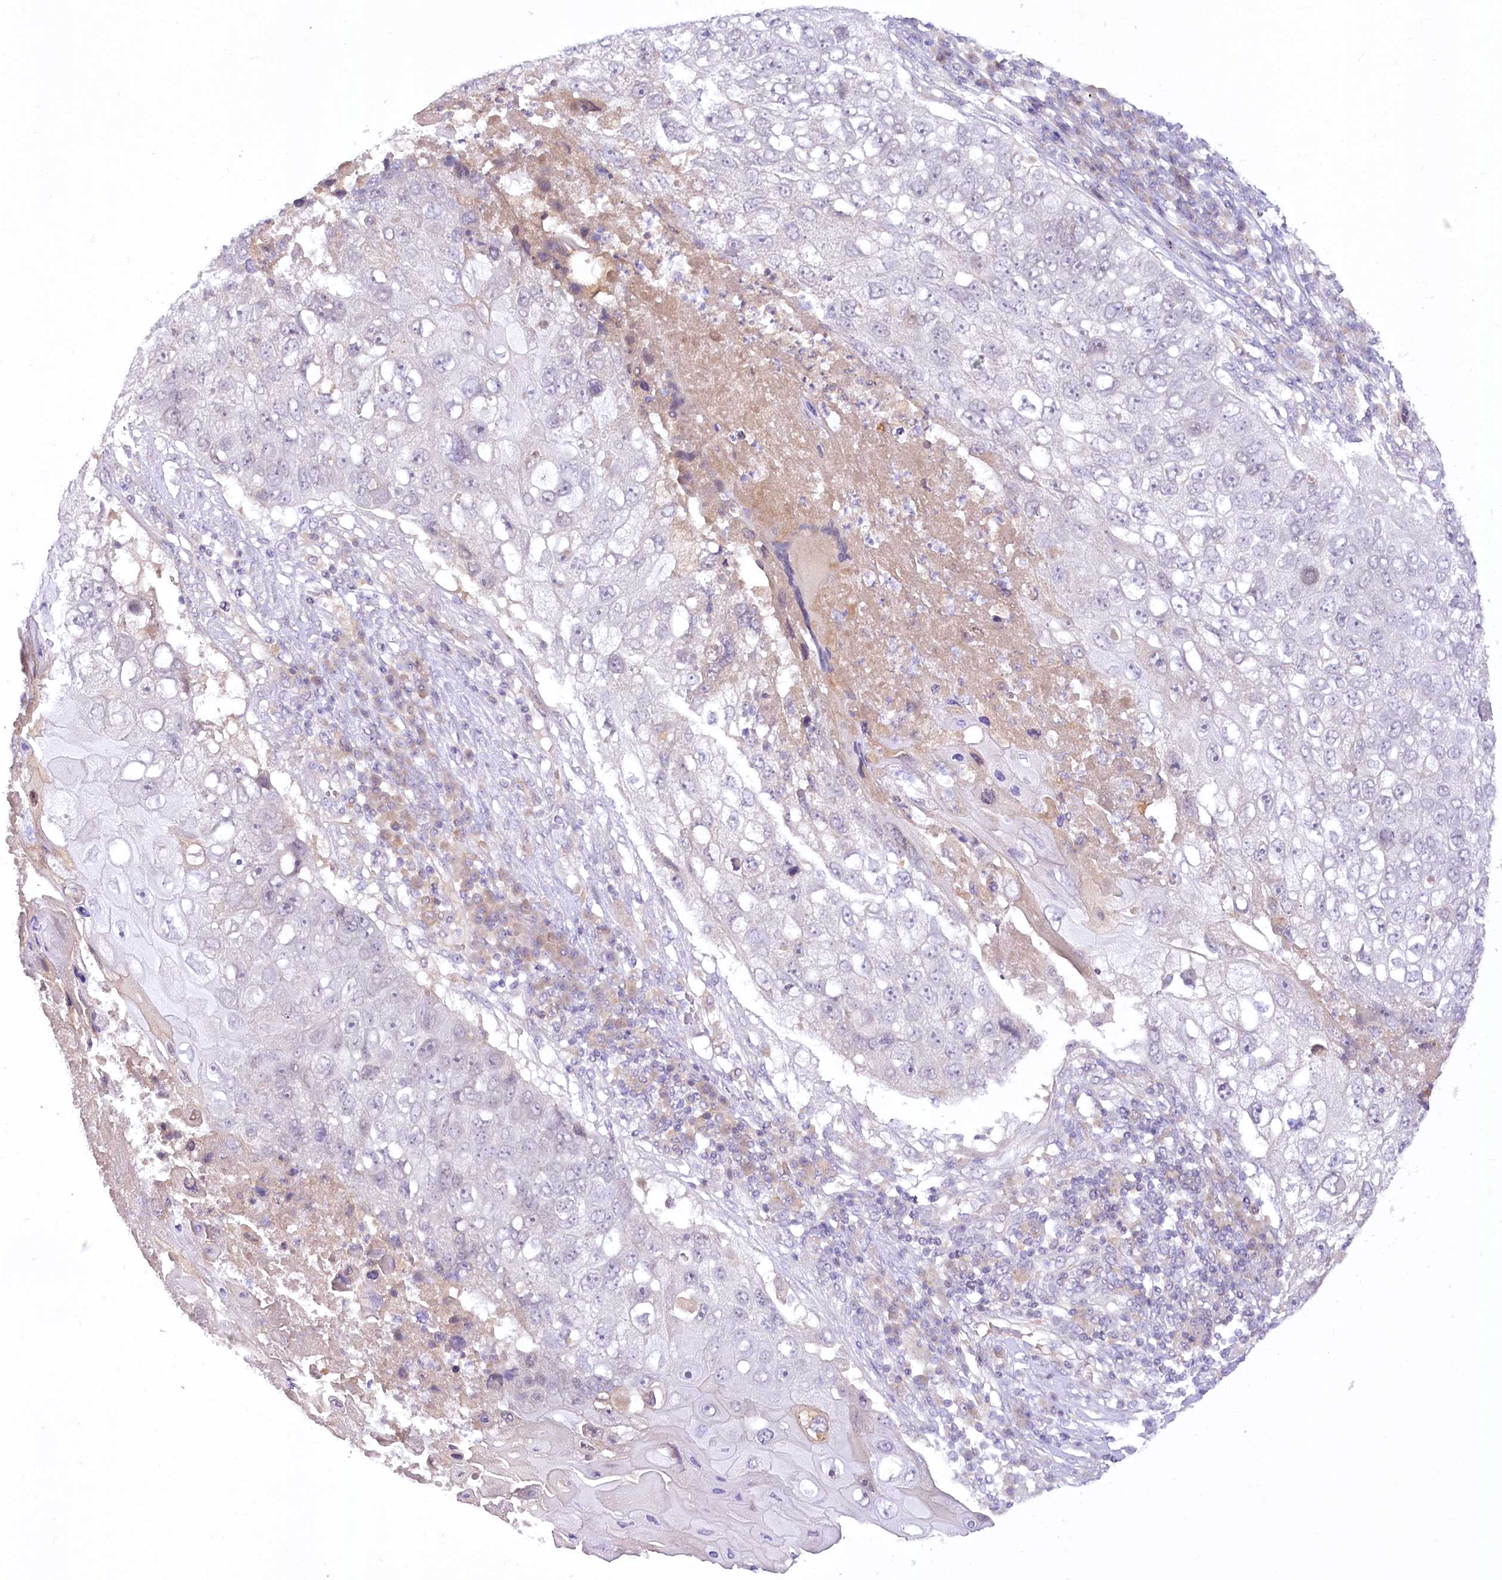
{"staining": {"intensity": "negative", "quantity": "none", "location": "none"}, "tissue": "lung cancer", "cell_type": "Tumor cells", "image_type": "cancer", "snomed": [{"axis": "morphology", "description": "Squamous cell carcinoma, NOS"}, {"axis": "topography", "description": "Lung"}], "caption": "Immunohistochemistry (IHC) of lung squamous cell carcinoma demonstrates no expression in tumor cells.", "gene": "EFHC2", "patient": {"sex": "male", "age": 61}}